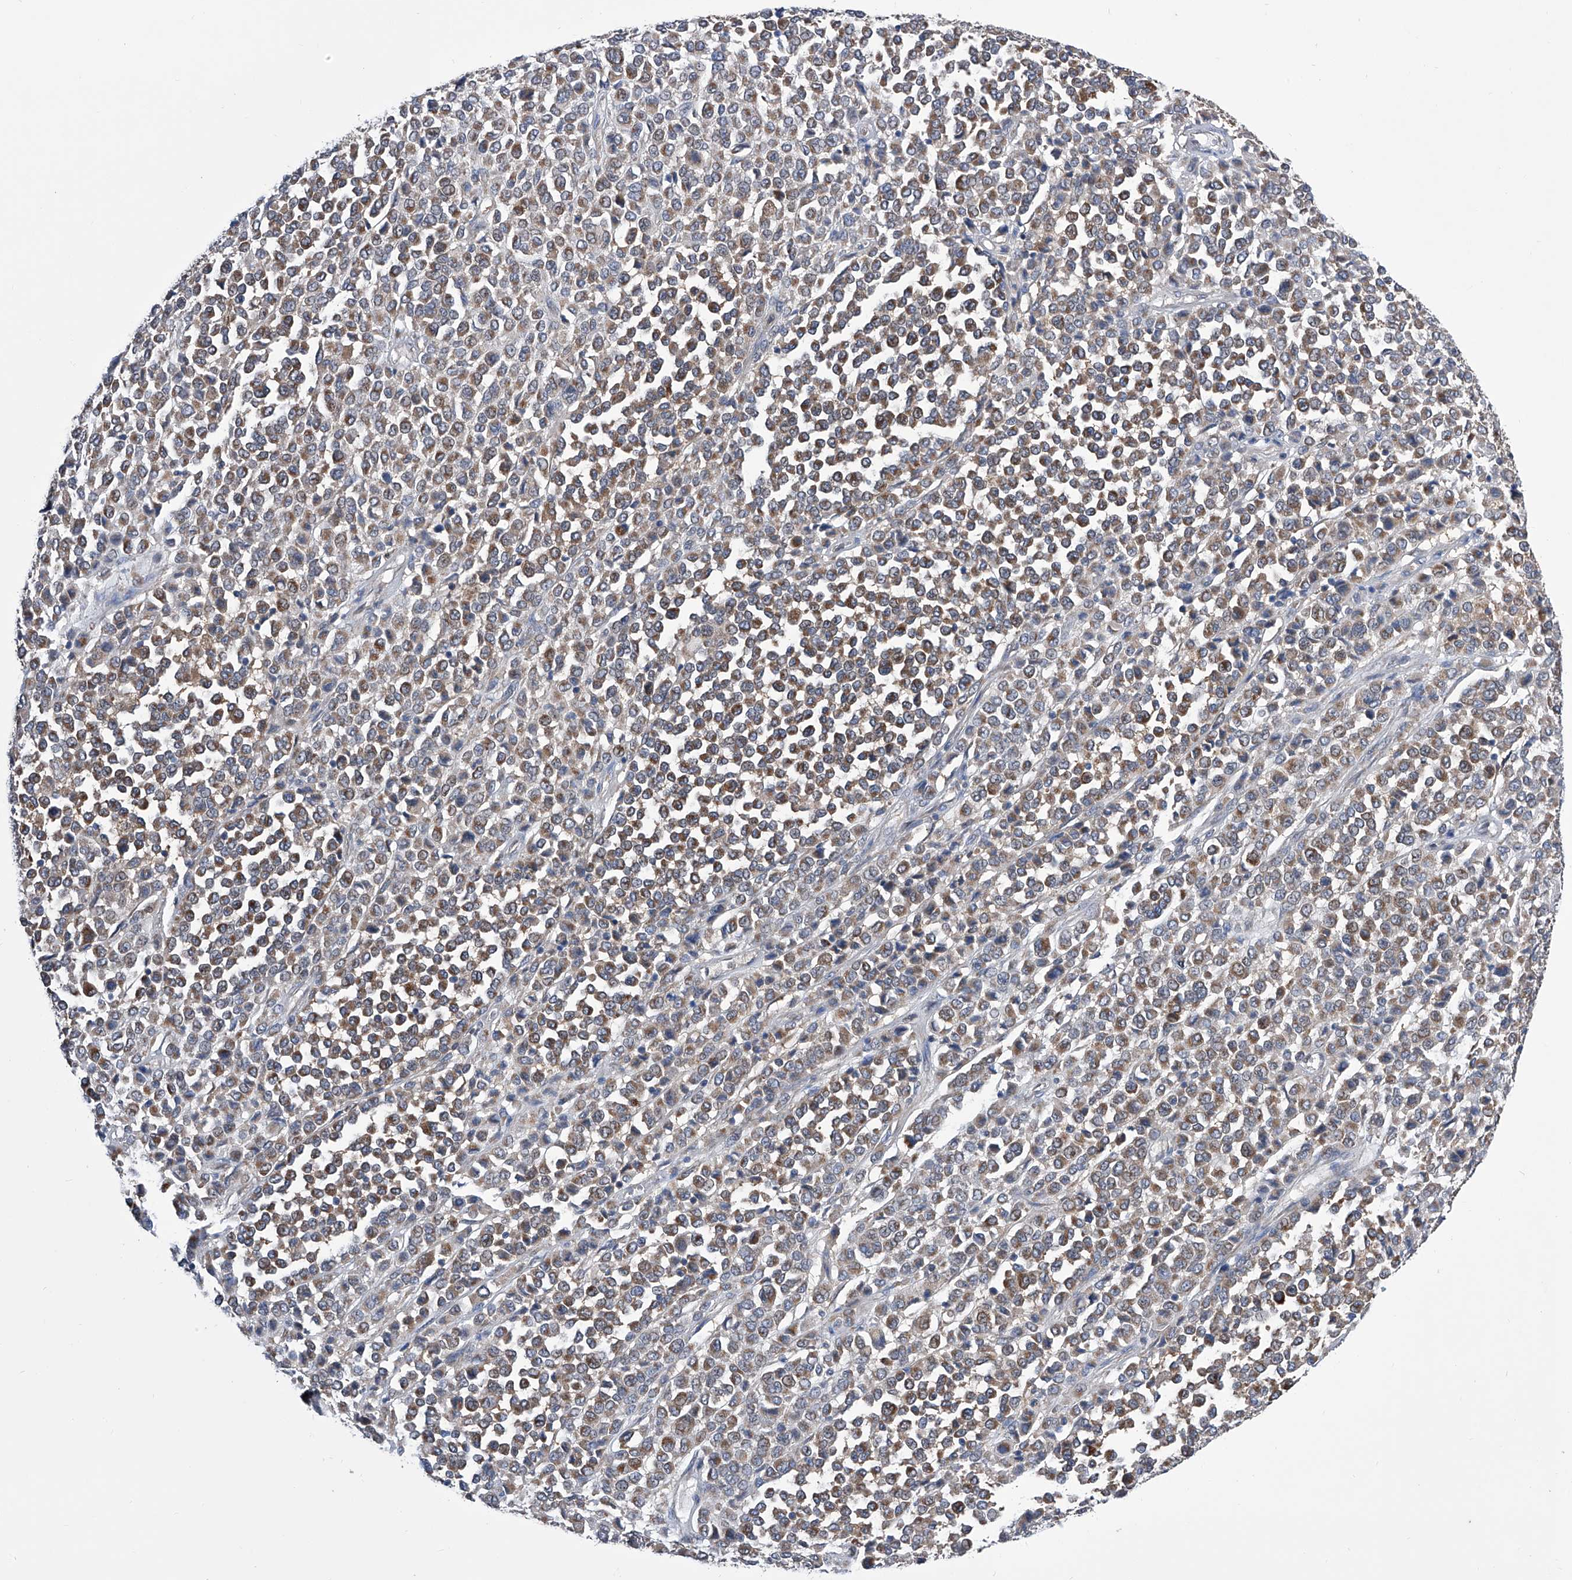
{"staining": {"intensity": "moderate", "quantity": ">75%", "location": "cytoplasmic/membranous"}, "tissue": "melanoma", "cell_type": "Tumor cells", "image_type": "cancer", "snomed": [{"axis": "morphology", "description": "Malignant melanoma, Metastatic site"}, {"axis": "topography", "description": "Pancreas"}], "caption": "Moderate cytoplasmic/membranous positivity is present in about >75% of tumor cells in melanoma.", "gene": "SPATA20", "patient": {"sex": "female", "age": 30}}